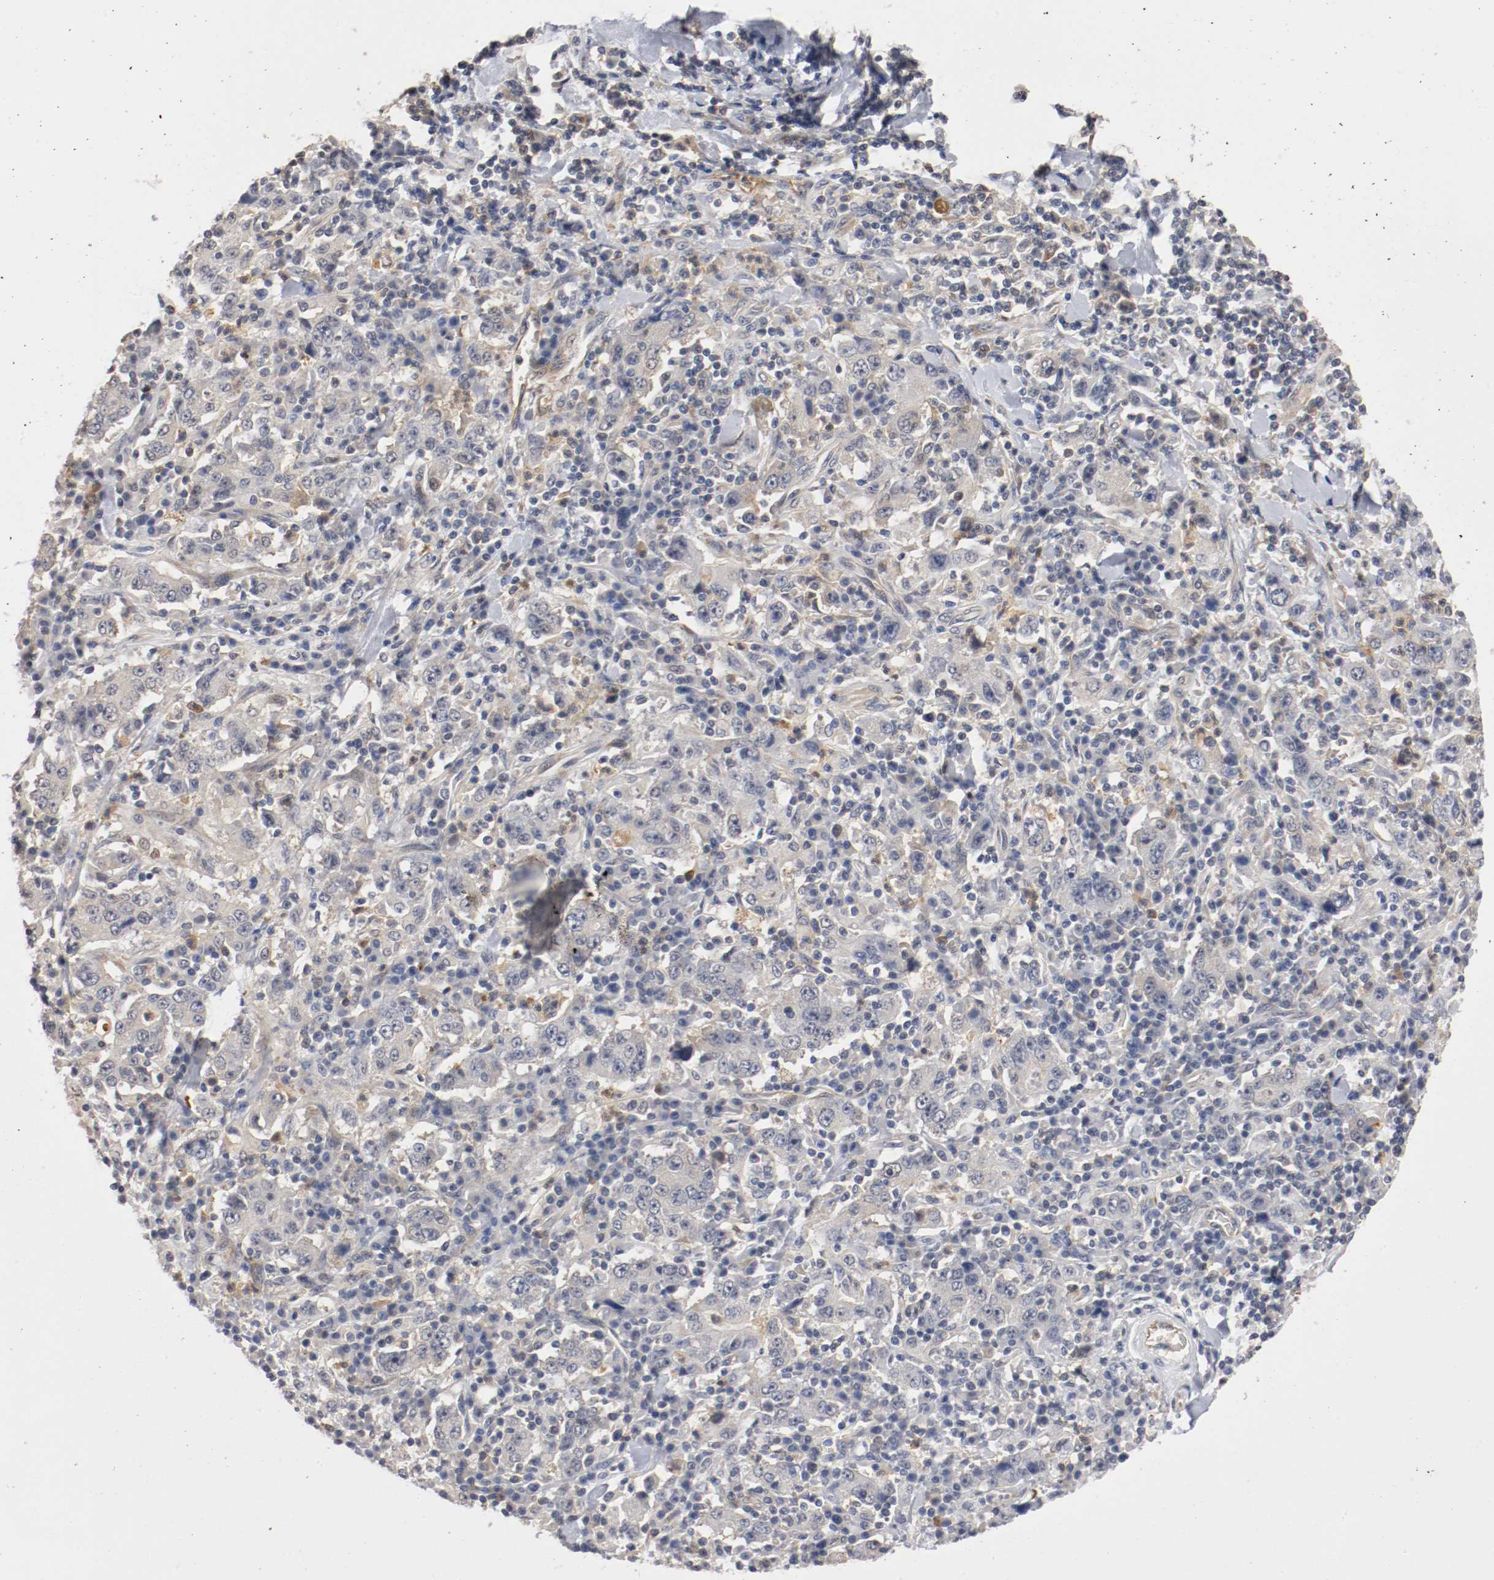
{"staining": {"intensity": "weak", "quantity": "<25%", "location": "cytoplasmic/membranous"}, "tissue": "stomach cancer", "cell_type": "Tumor cells", "image_type": "cancer", "snomed": [{"axis": "morphology", "description": "Normal tissue, NOS"}, {"axis": "morphology", "description": "Adenocarcinoma, NOS"}, {"axis": "topography", "description": "Stomach, upper"}, {"axis": "topography", "description": "Stomach"}], "caption": "Stomach adenocarcinoma was stained to show a protein in brown. There is no significant positivity in tumor cells.", "gene": "RBM23", "patient": {"sex": "male", "age": 59}}